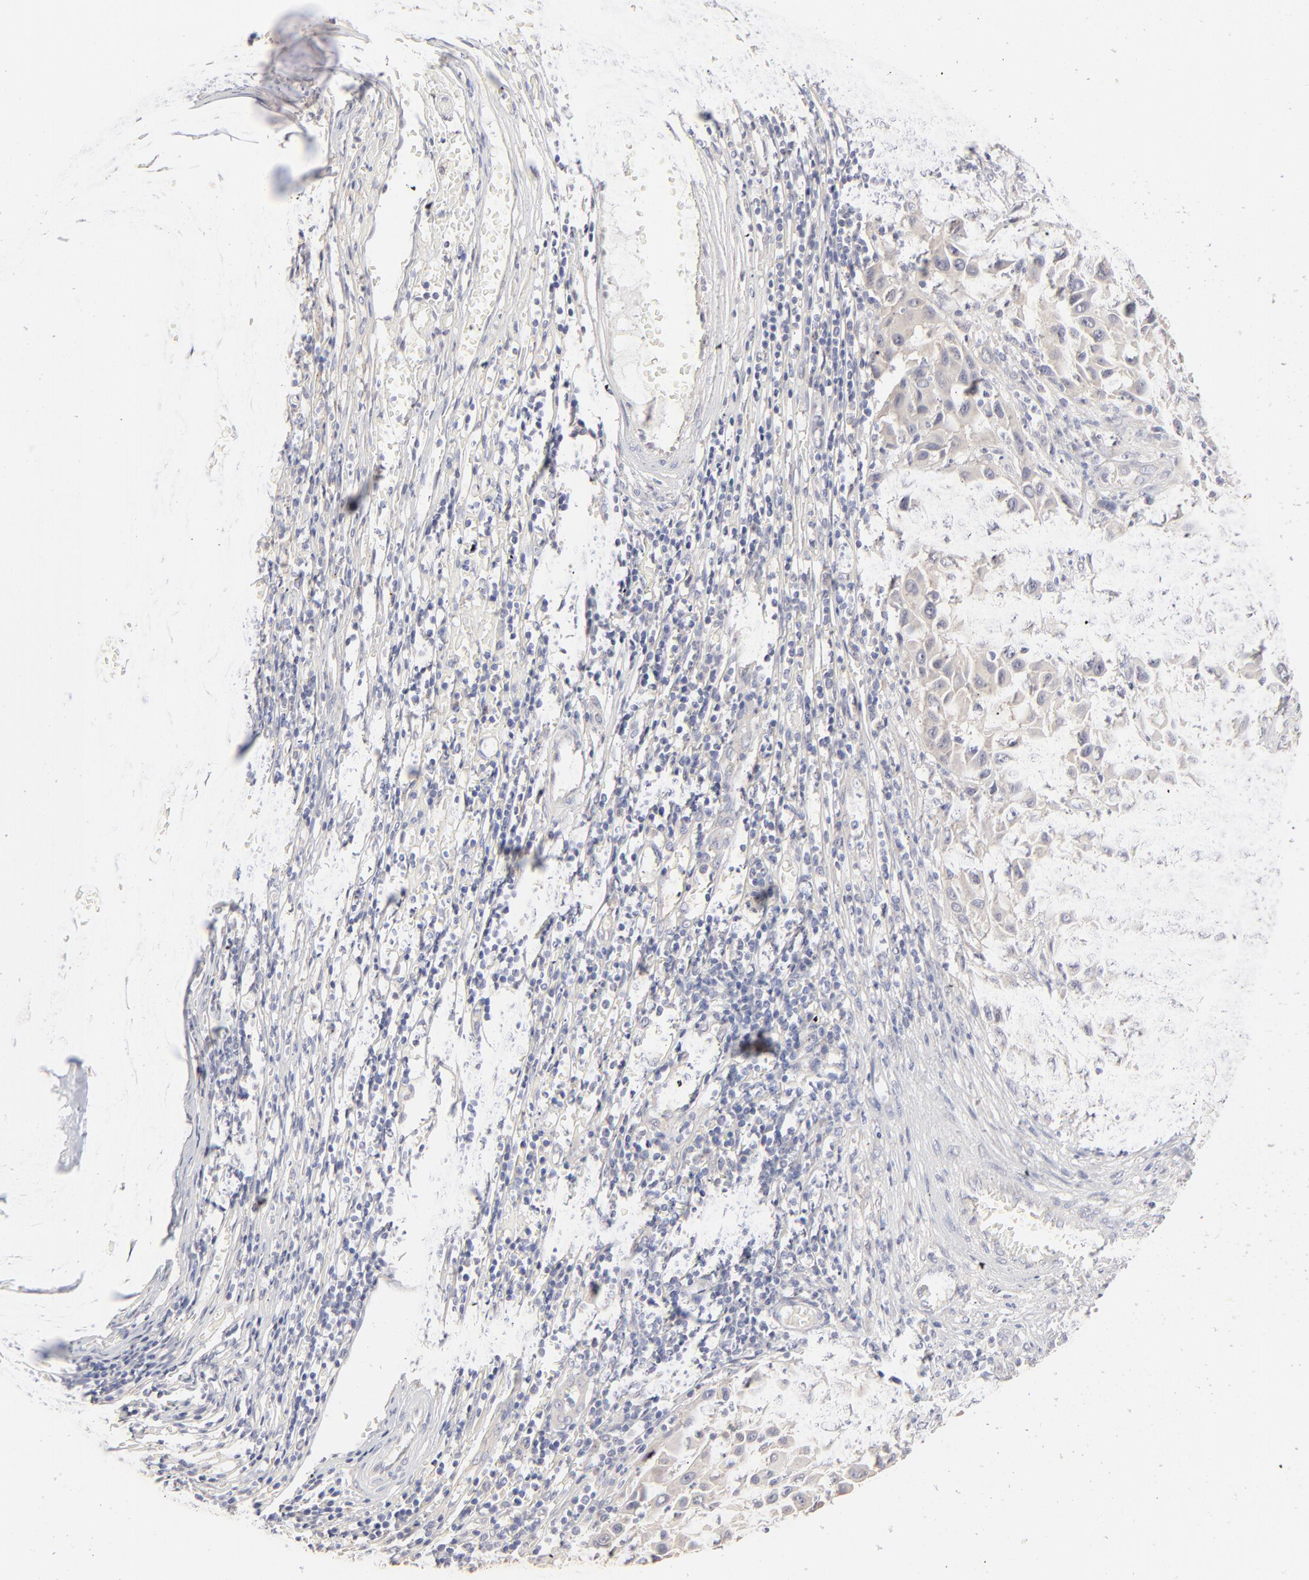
{"staining": {"intensity": "weak", "quantity": ">75%", "location": "cytoplasmic/membranous"}, "tissue": "melanoma", "cell_type": "Tumor cells", "image_type": "cancer", "snomed": [{"axis": "morphology", "description": "Malignant melanoma, Metastatic site"}, {"axis": "topography", "description": "Lymph node"}], "caption": "Immunohistochemistry (IHC) (DAB (3,3'-diaminobenzidine)) staining of melanoma shows weak cytoplasmic/membranous protein positivity in about >75% of tumor cells.", "gene": "DNAL4", "patient": {"sex": "male", "age": 61}}